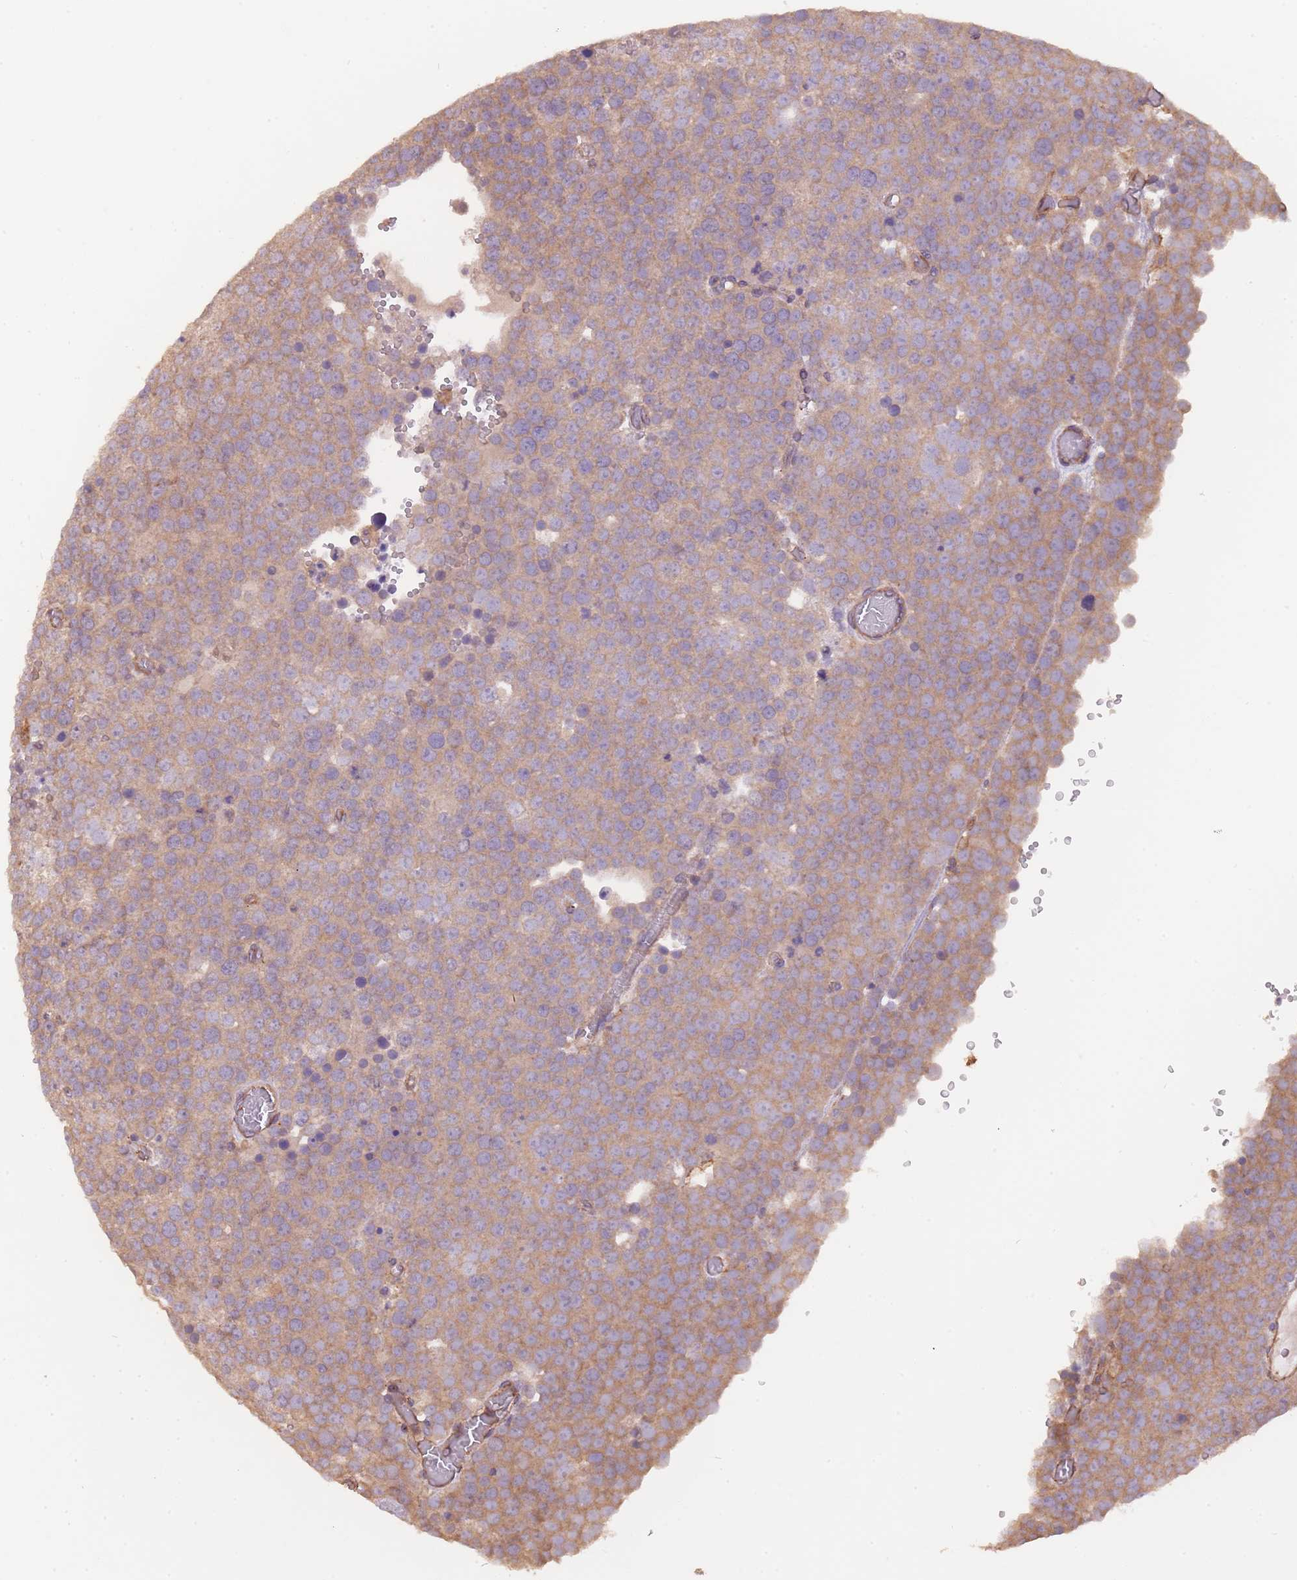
{"staining": {"intensity": "moderate", "quantity": ">75%", "location": "cytoplasmic/membranous"}, "tissue": "testis cancer", "cell_type": "Tumor cells", "image_type": "cancer", "snomed": [{"axis": "morphology", "description": "Normal tissue, NOS"}, {"axis": "morphology", "description": "Seminoma, NOS"}, {"axis": "topography", "description": "Testis"}], "caption": "Immunohistochemical staining of human testis seminoma displays moderate cytoplasmic/membranous protein staining in approximately >75% of tumor cells. Nuclei are stained in blue.", "gene": "ARMH3", "patient": {"sex": "male", "age": 71}}